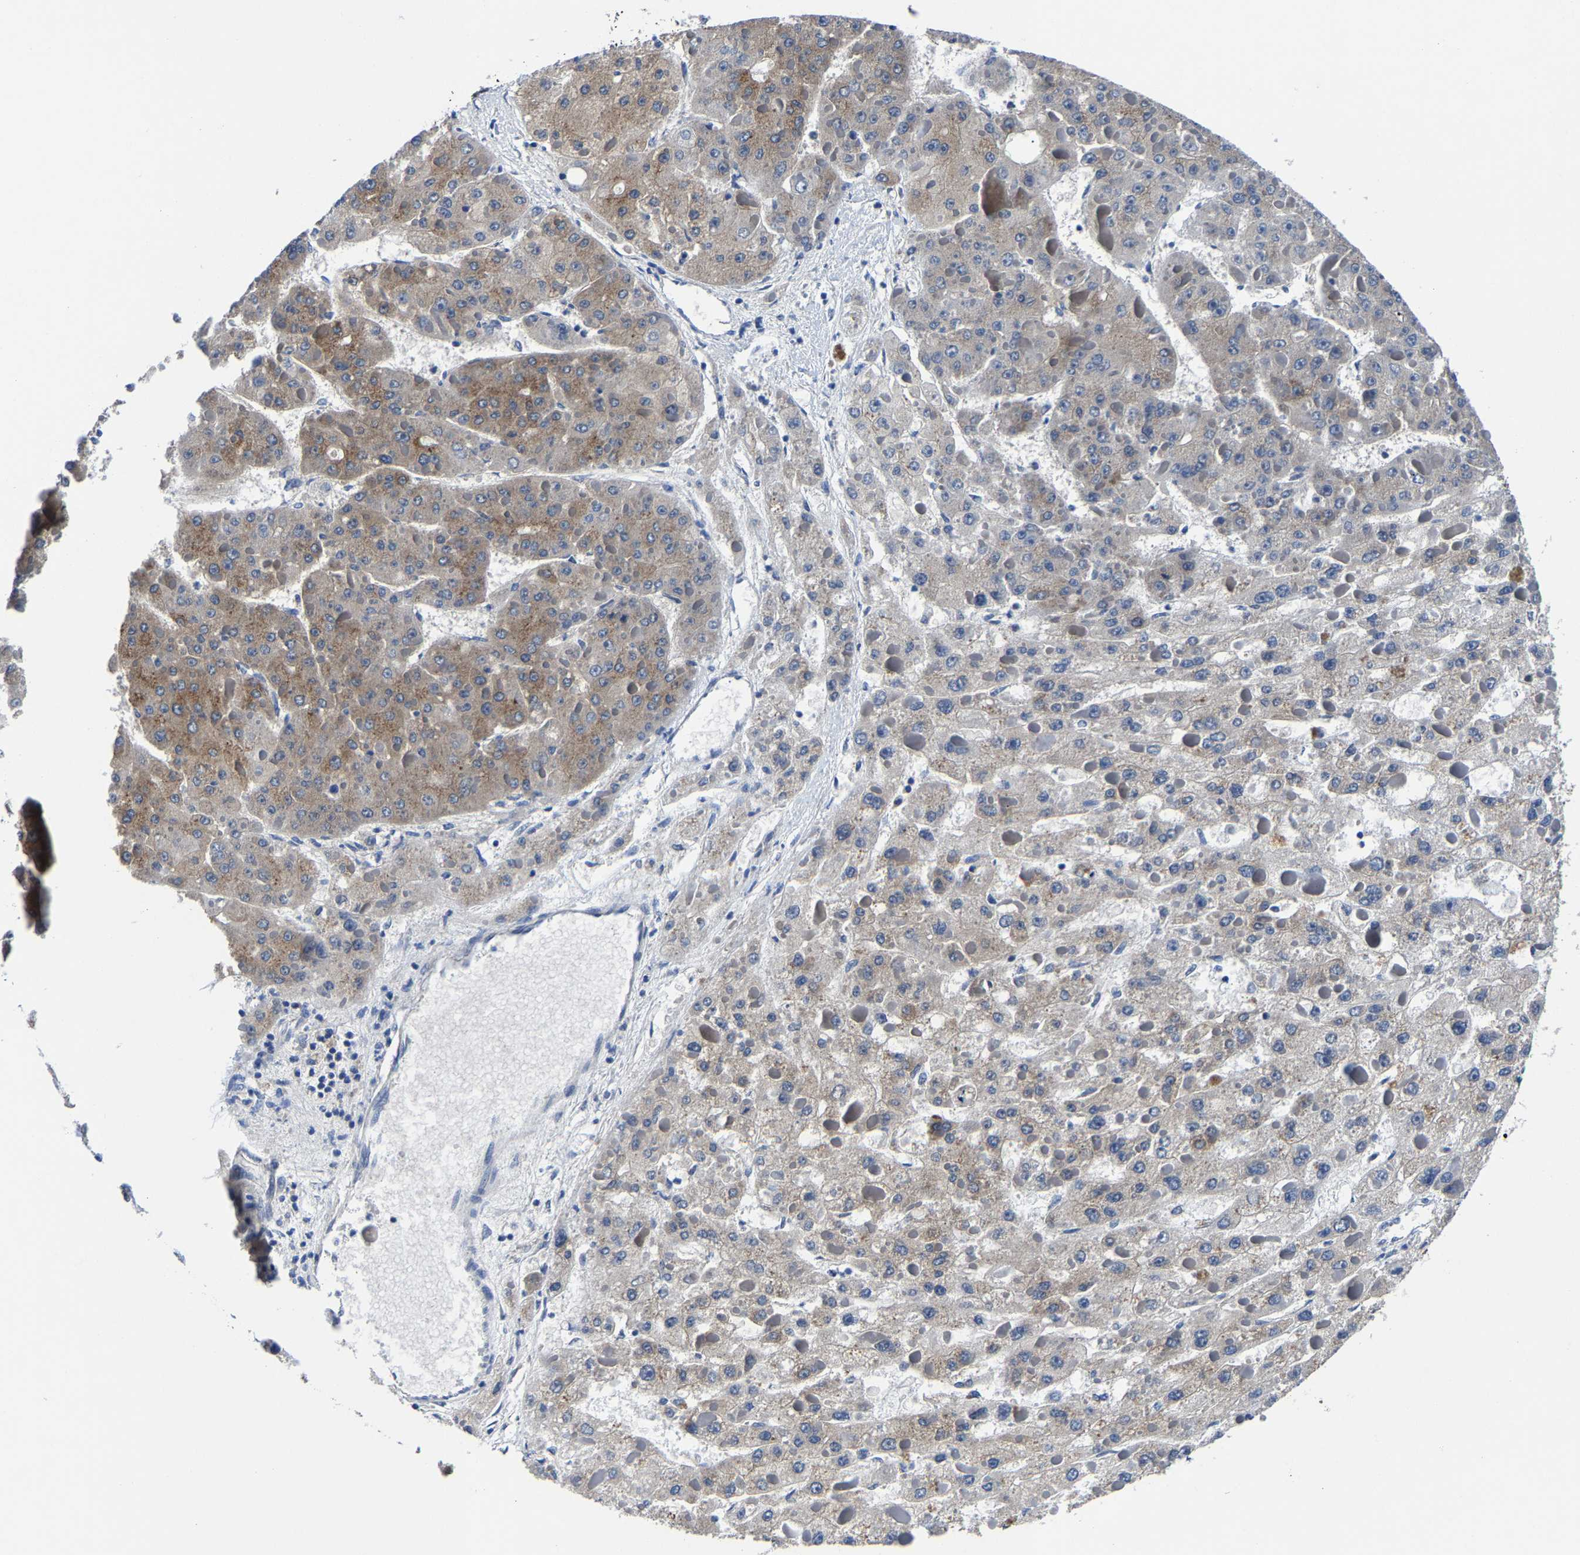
{"staining": {"intensity": "moderate", "quantity": "<25%", "location": "cytoplasmic/membranous"}, "tissue": "liver cancer", "cell_type": "Tumor cells", "image_type": "cancer", "snomed": [{"axis": "morphology", "description": "Carcinoma, Hepatocellular, NOS"}, {"axis": "topography", "description": "Liver"}], "caption": "A micrograph of human hepatocellular carcinoma (liver) stained for a protein exhibits moderate cytoplasmic/membranous brown staining in tumor cells.", "gene": "EBAG9", "patient": {"sex": "female", "age": 73}}